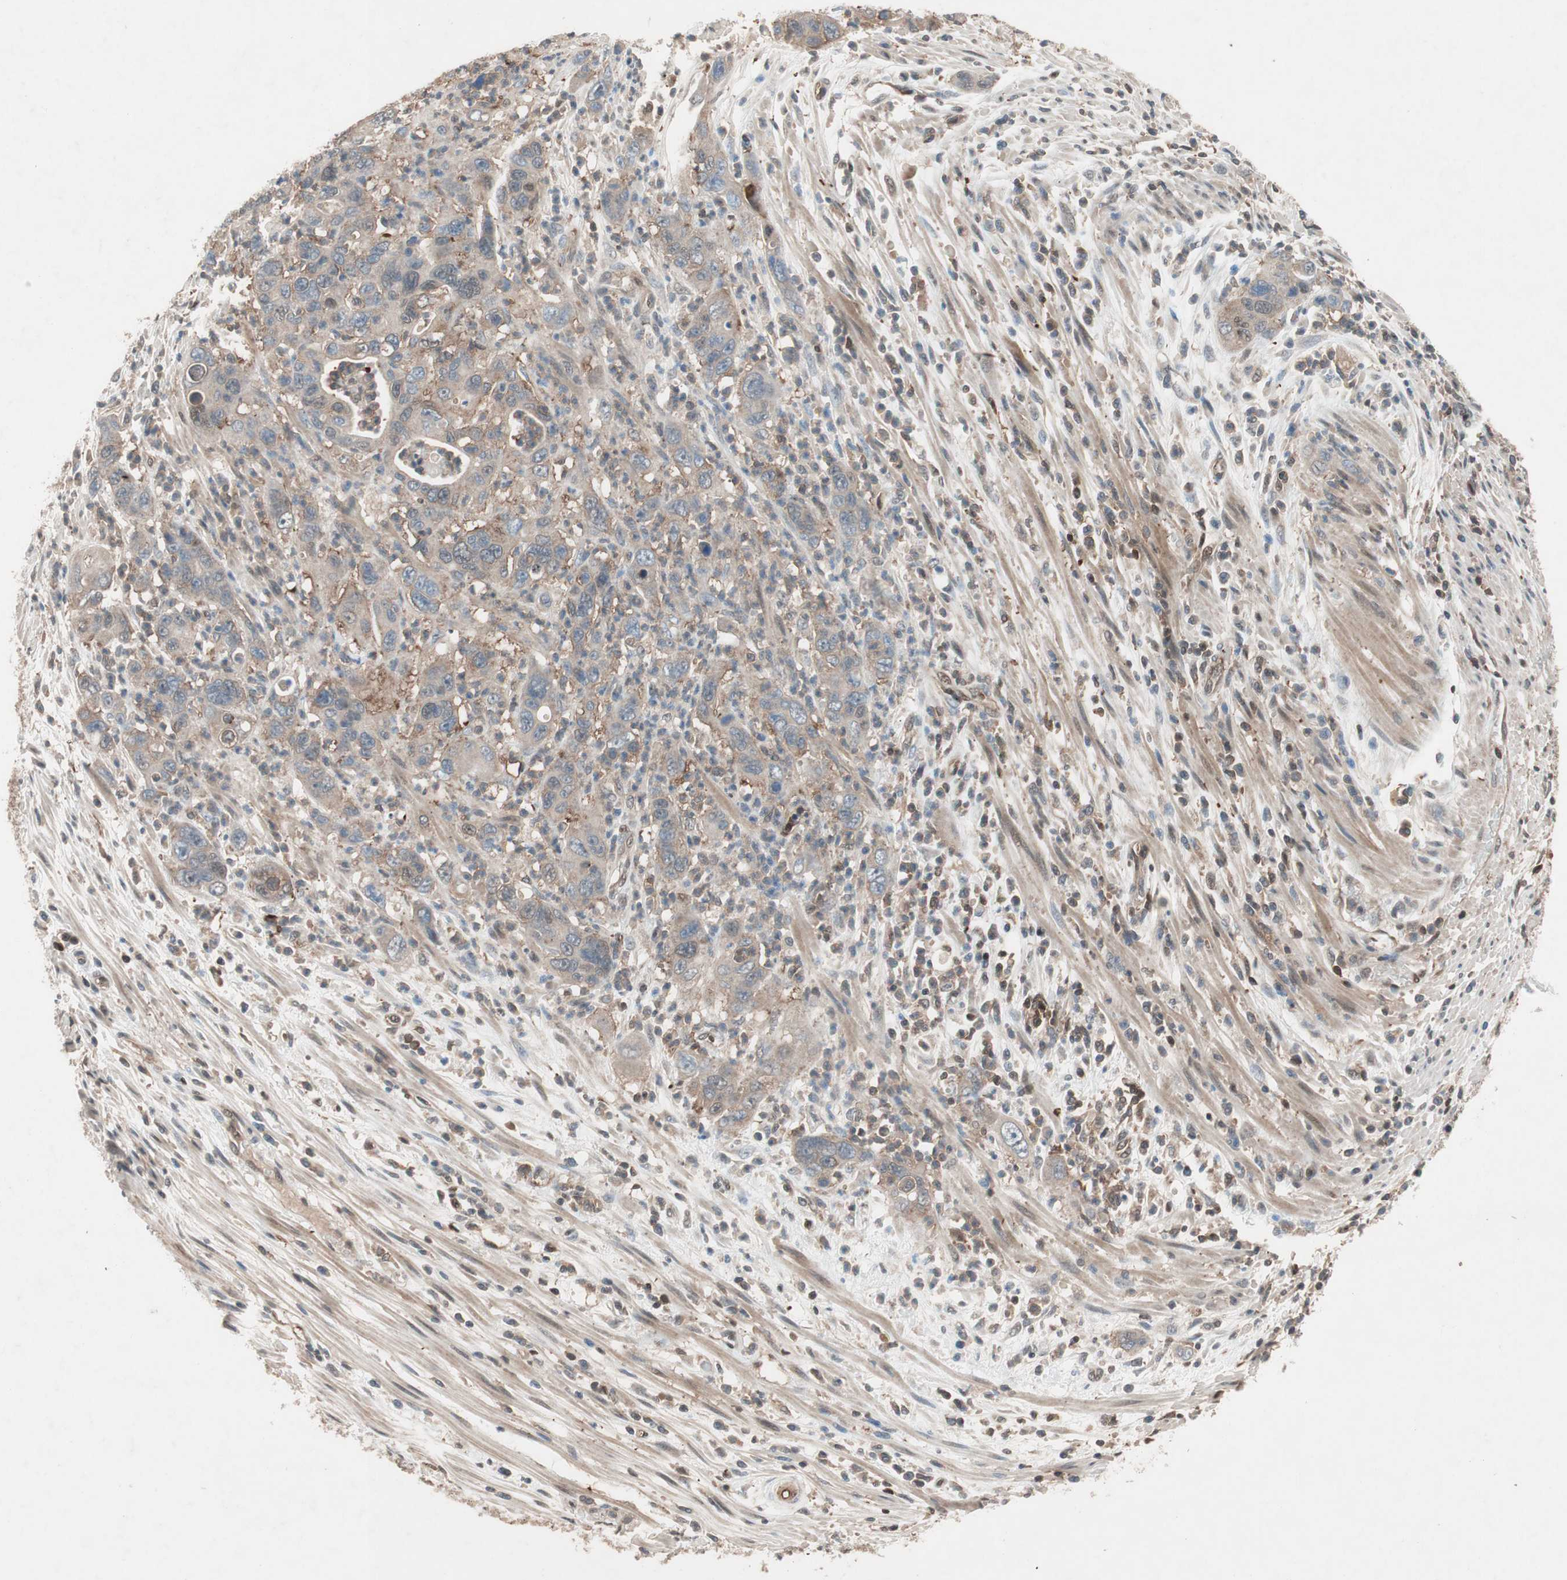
{"staining": {"intensity": "weak", "quantity": ">75%", "location": "cytoplasmic/membranous"}, "tissue": "pancreatic cancer", "cell_type": "Tumor cells", "image_type": "cancer", "snomed": [{"axis": "morphology", "description": "Adenocarcinoma, NOS"}, {"axis": "topography", "description": "Pancreas"}], "caption": "There is low levels of weak cytoplasmic/membranous staining in tumor cells of adenocarcinoma (pancreatic), as demonstrated by immunohistochemical staining (brown color).", "gene": "GALT", "patient": {"sex": "female", "age": 71}}